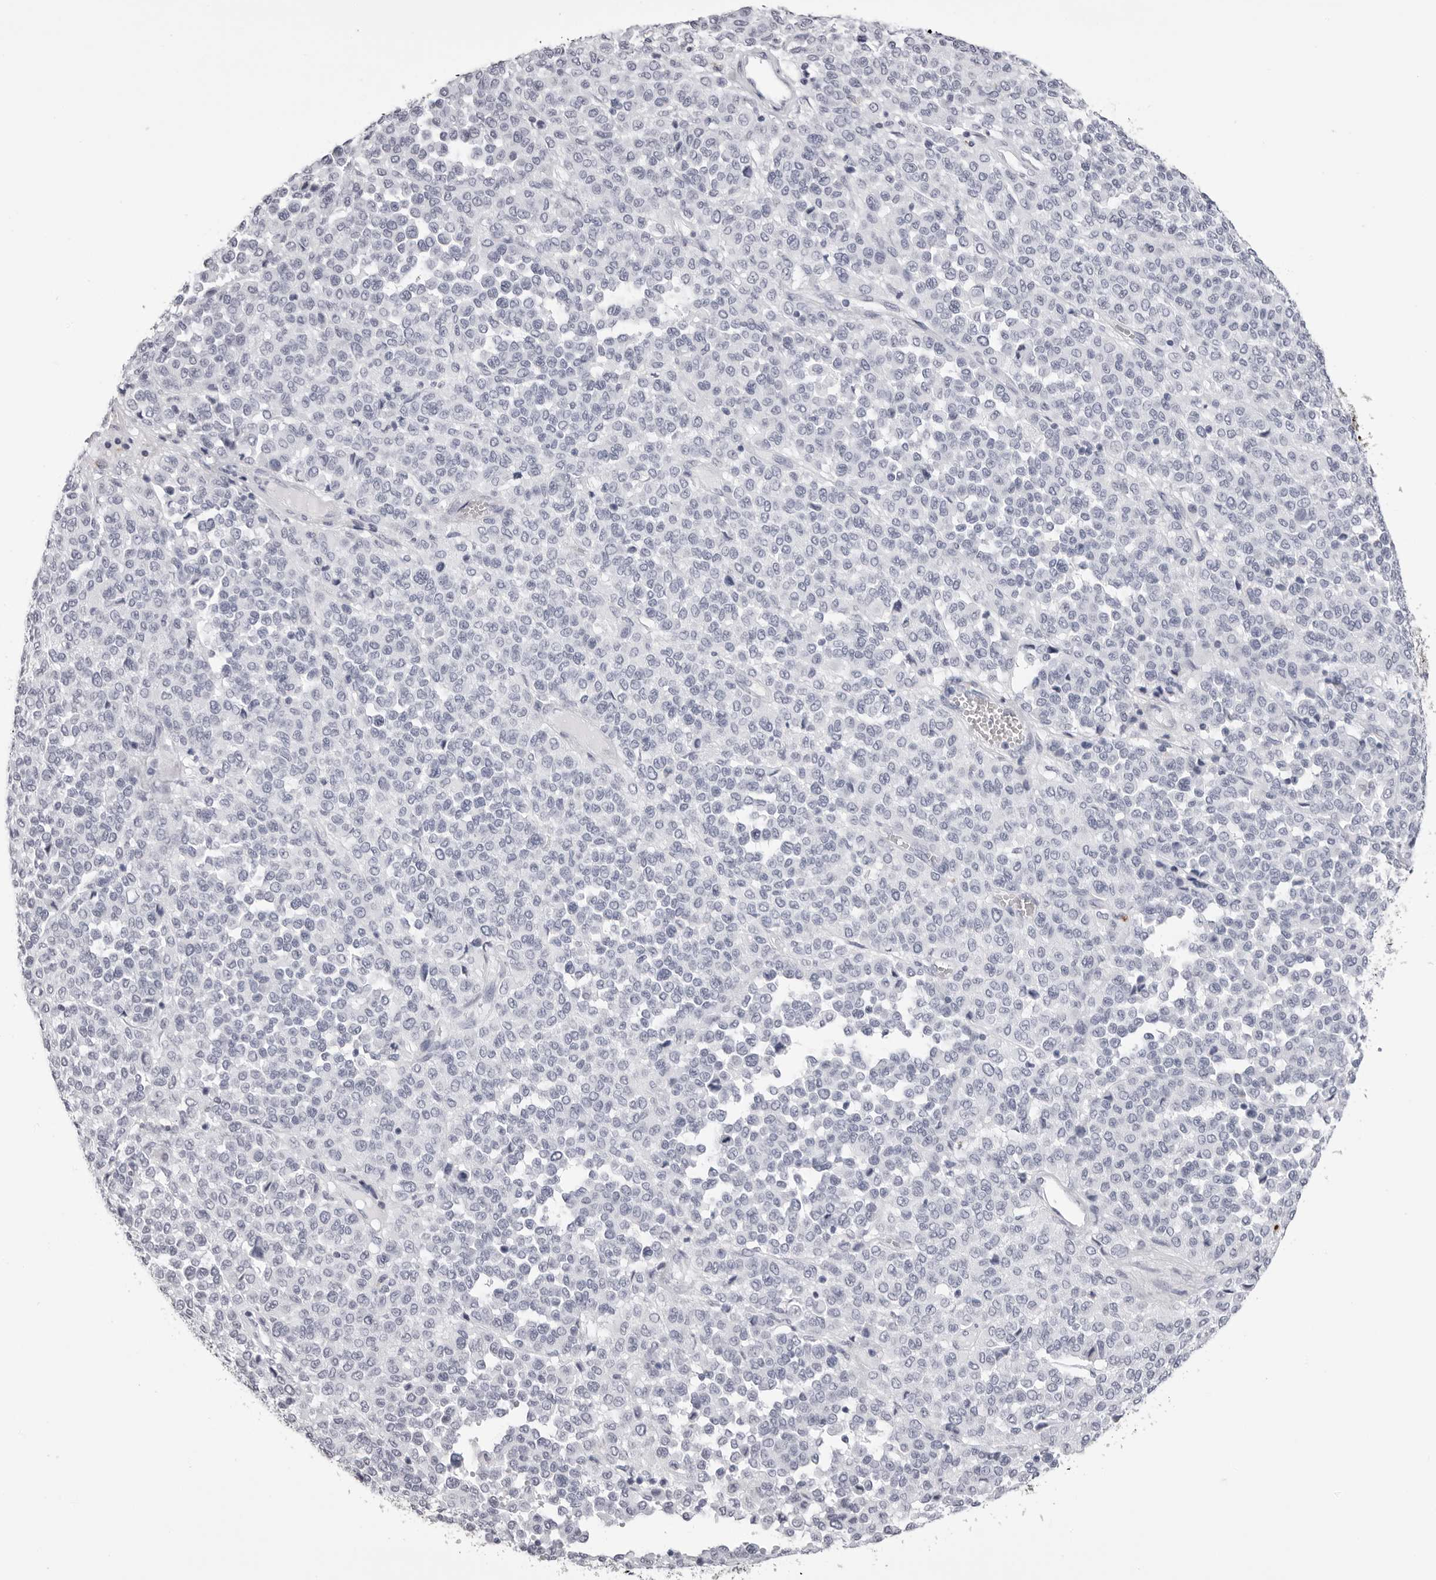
{"staining": {"intensity": "negative", "quantity": "none", "location": "none"}, "tissue": "melanoma", "cell_type": "Tumor cells", "image_type": "cancer", "snomed": [{"axis": "morphology", "description": "Malignant melanoma, Metastatic site"}, {"axis": "topography", "description": "Pancreas"}], "caption": "The immunohistochemistry photomicrograph has no significant positivity in tumor cells of malignant melanoma (metastatic site) tissue.", "gene": "RHO", "patient": {"sex": "female", "age": 30}}